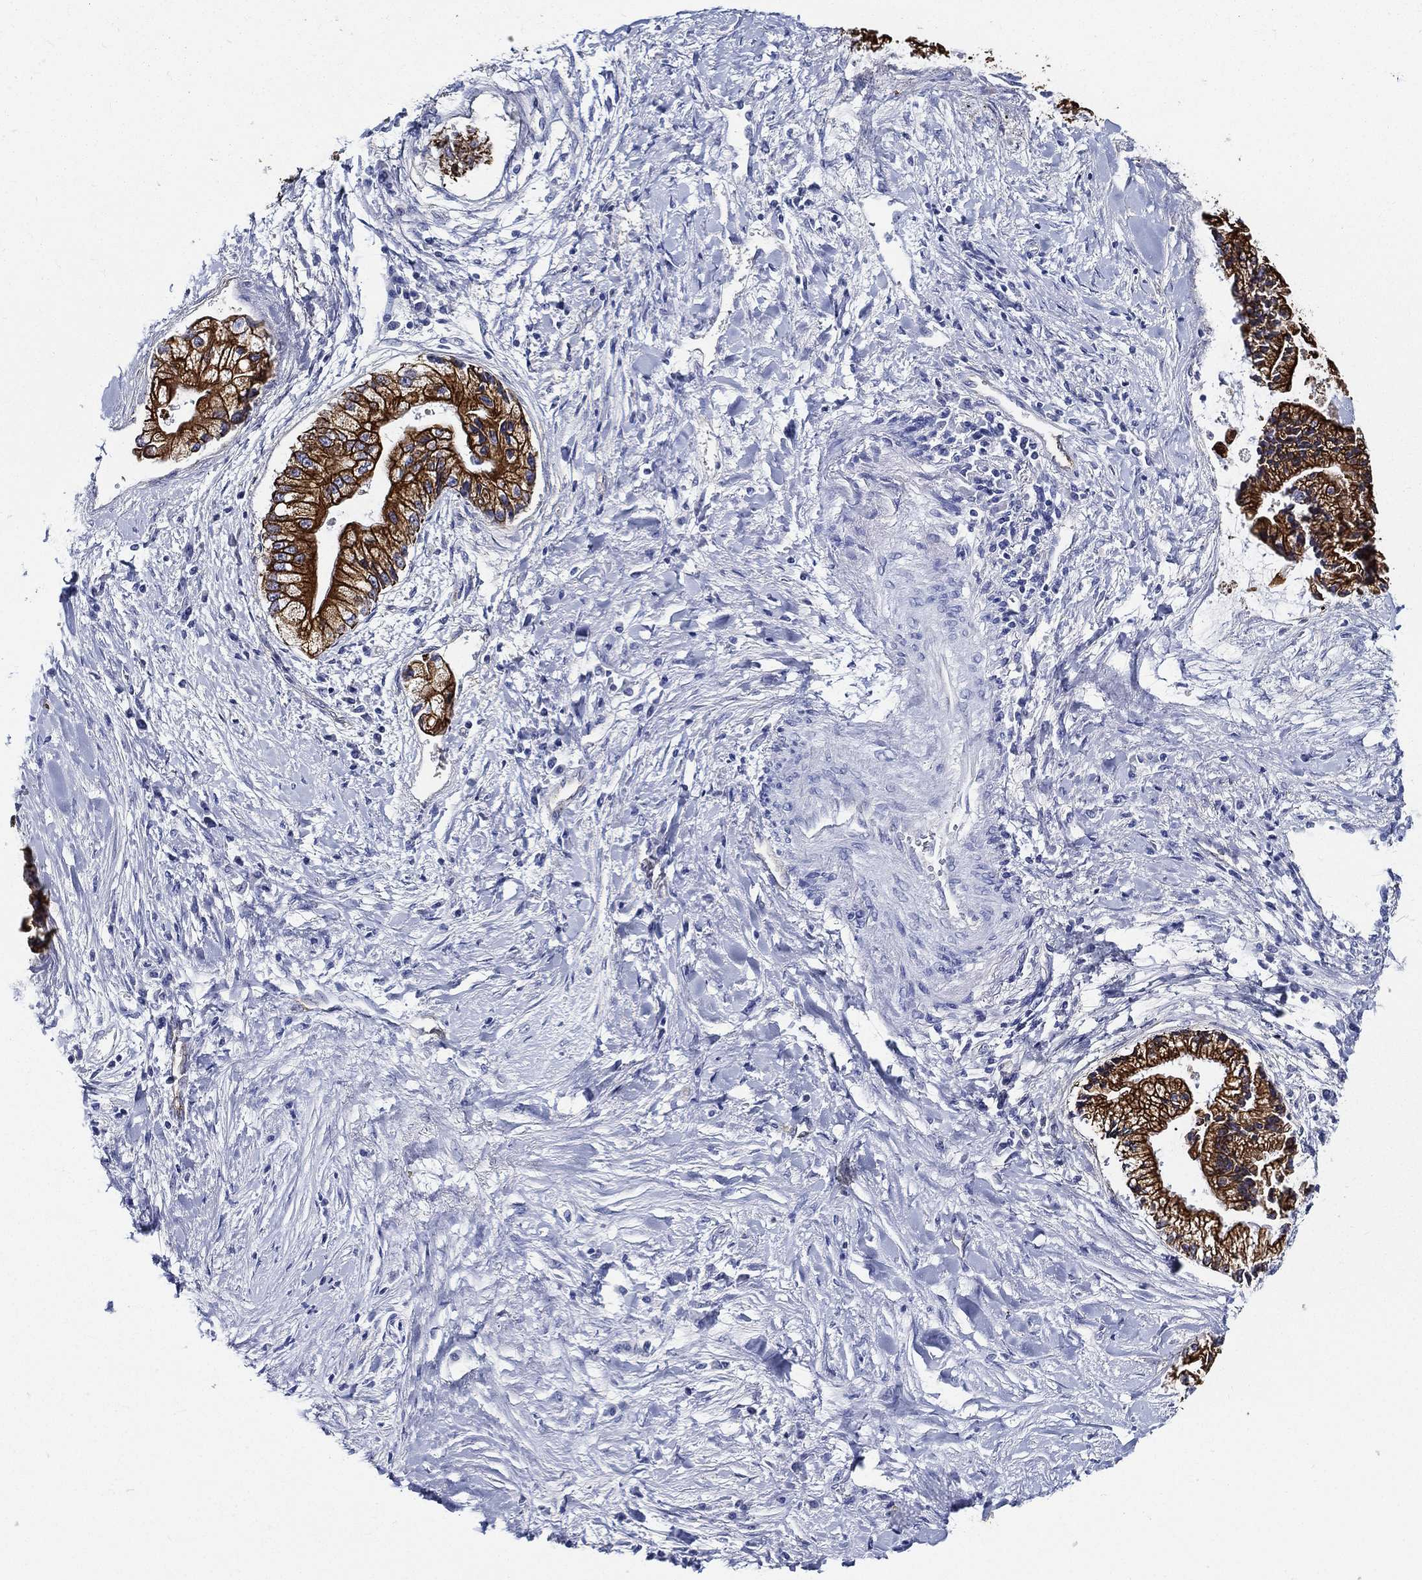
{"staining": {"intensity": "strong", "quantity": ">75%", "location": "cytoplasmic/membranous"}, "tissue": "liver cancer", "cell_type": "Tumor cells", "image_type": "cancer", "snomed": [{"axis": "morphology", "description": "Cholangiocarcinoma"}, {"axis": "topography", "description": "Liver"}], "caption": "Immunohistochemical staining of liver cancer (cholangiocarcinoma) demonstrates high levels of strong cytoplasmic/membranous expression in approximately >75% of tumor cells. (Stains: DAB in brown, nuclei in blue, Microscopy: brightfield microscopy at high magnification).", "gene": "NEDD9", "patient": {"sex": "male", "age": 50}}